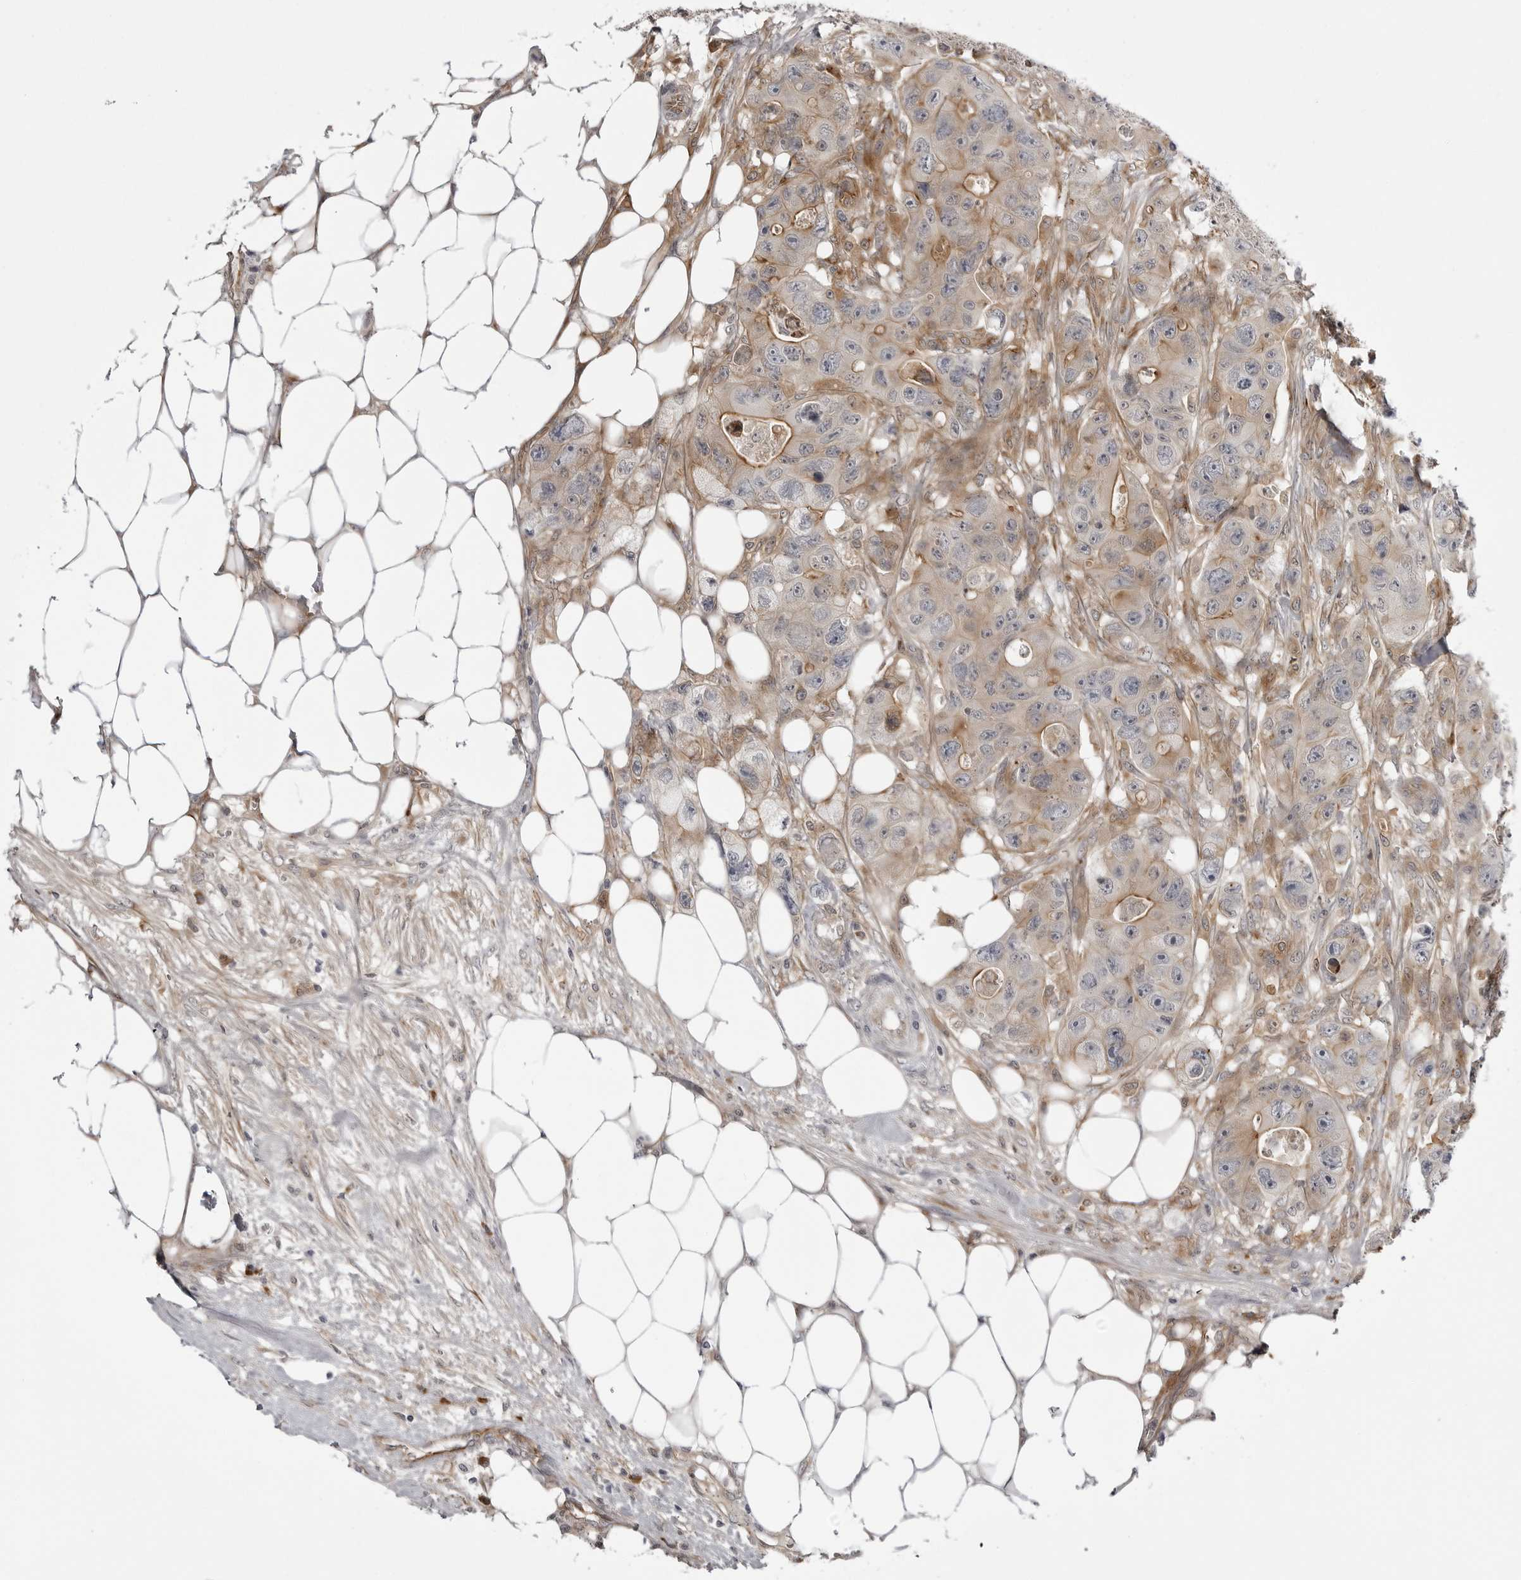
{"staining": {"intensity": "moderate", "quantity": ">75%", "location": "cytoplasmic/membranous"}, "tissue": "colorectal cancer", "cell_type": "Tumor cells", "image_type": "cancer", "snomed": [{"axis": "morphology", "description": "Adenocarcinoma, NOS"}, {"axis": "topography", "description": "Colon"}], "caption": "Immunohistochemistry photomicrograph of neoplastic tissue: colorectal adenocarcinoma stained using IHC reveals medium levels of moderate protein expression localized specifically in the cytoplasmic/membranous of tumor cells, appearing as a cytoplasmic/membranous brown color.", "gene": "ARL5A", "patient": {"sex": "female", "age": 46}}